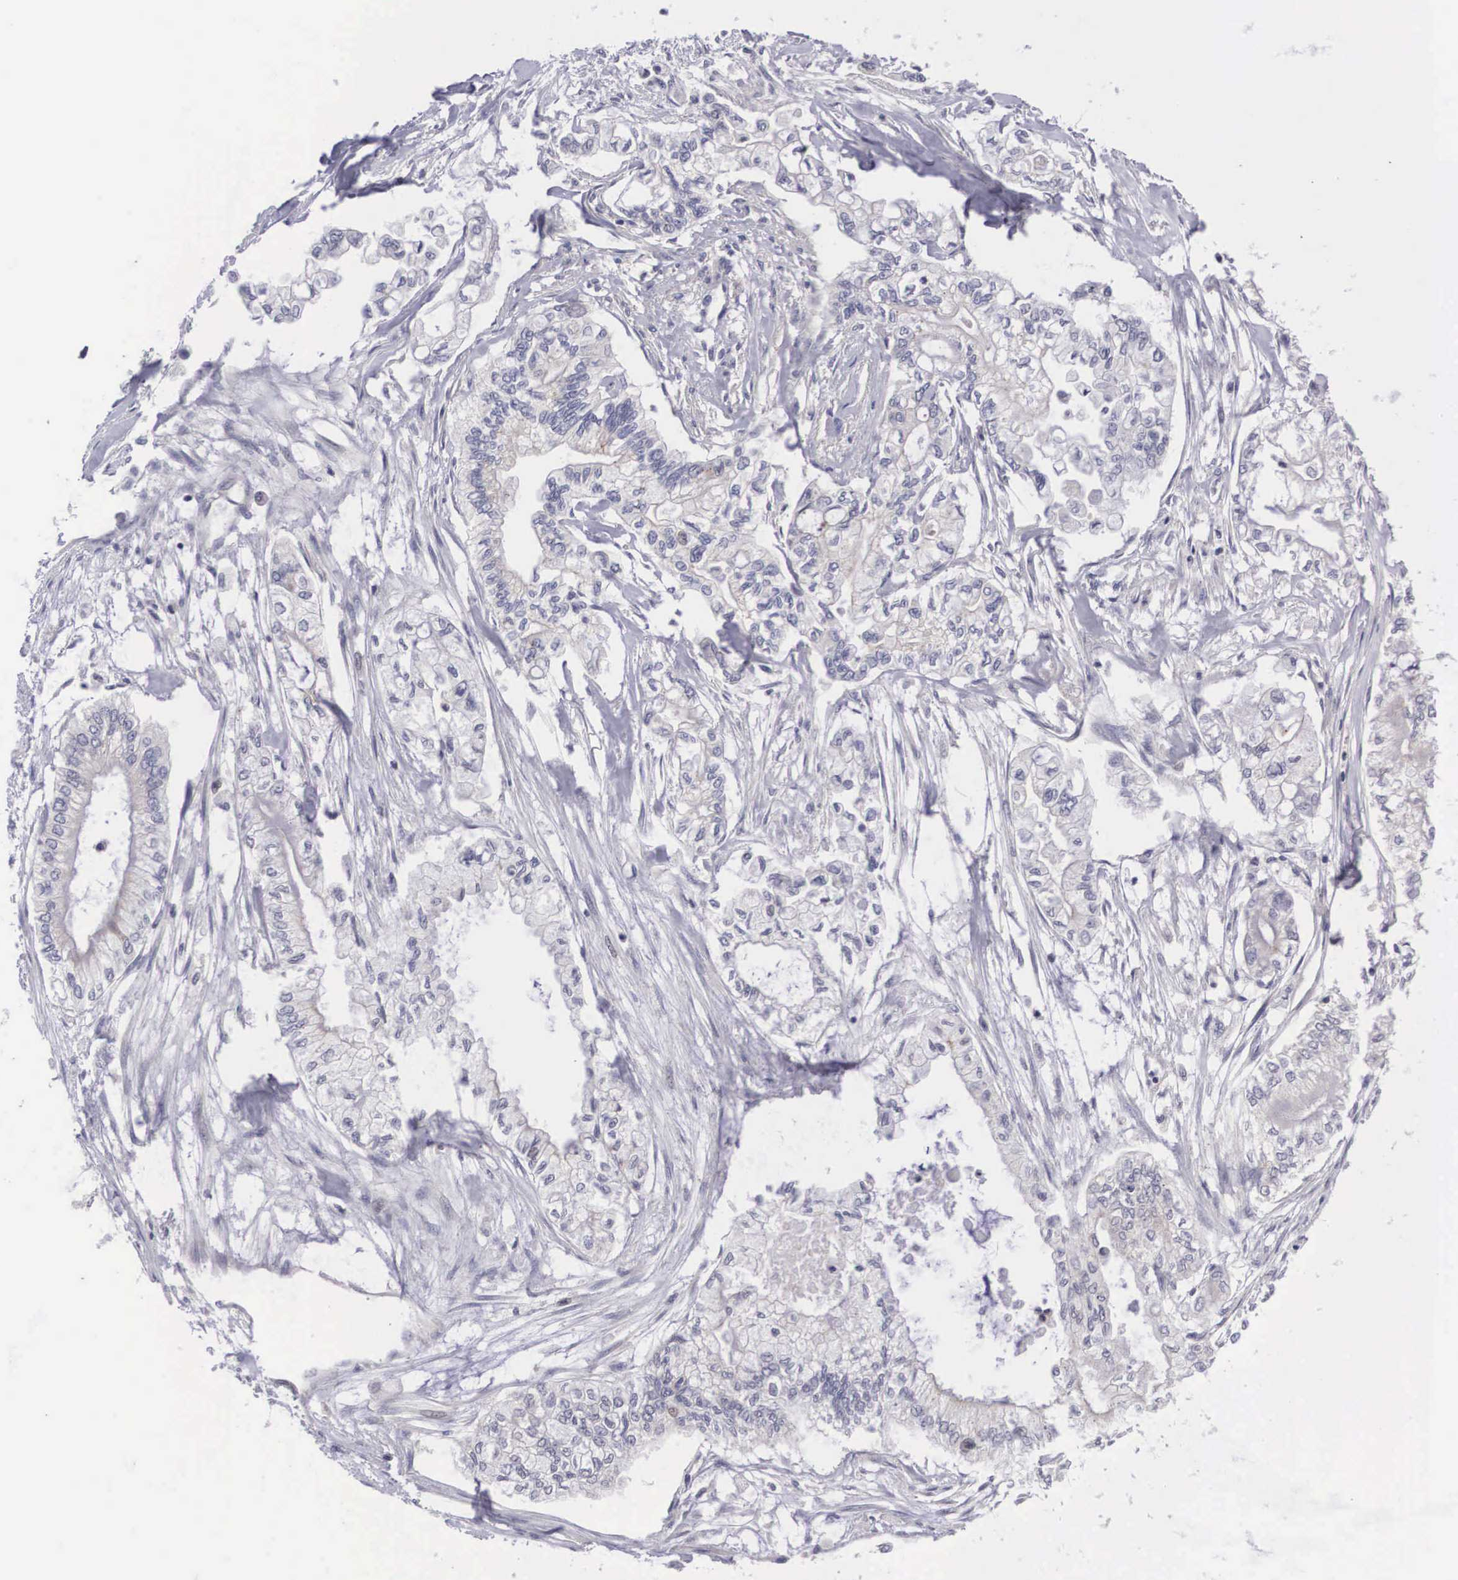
{"staining": {"intensity": "moderate", "quantity": "25%-75%", "location": "cytoplasmic/membranous"}, "tissue": "pancreatic cancer", "cell_type": "Tumor cells", "image_type": "cancer", "snomed": [{"axis": "morphology", "description": "Adenocarcinoma, NOS"}, {"axis": "topography", "description": "Pancreas"}], "caption": "High-power microscopy captured an immunohistochemistry (IHC) micrograph of pancreatic cancer (adenocarcinoma), revealing moderate cytoplasmic/membranous expression in about 25%-75% of tumor cells. (IHC, brightfield microscopy, high magnification).", "gene": "GRIPAP1", "patient": {"sex": "male", "age": 79}}